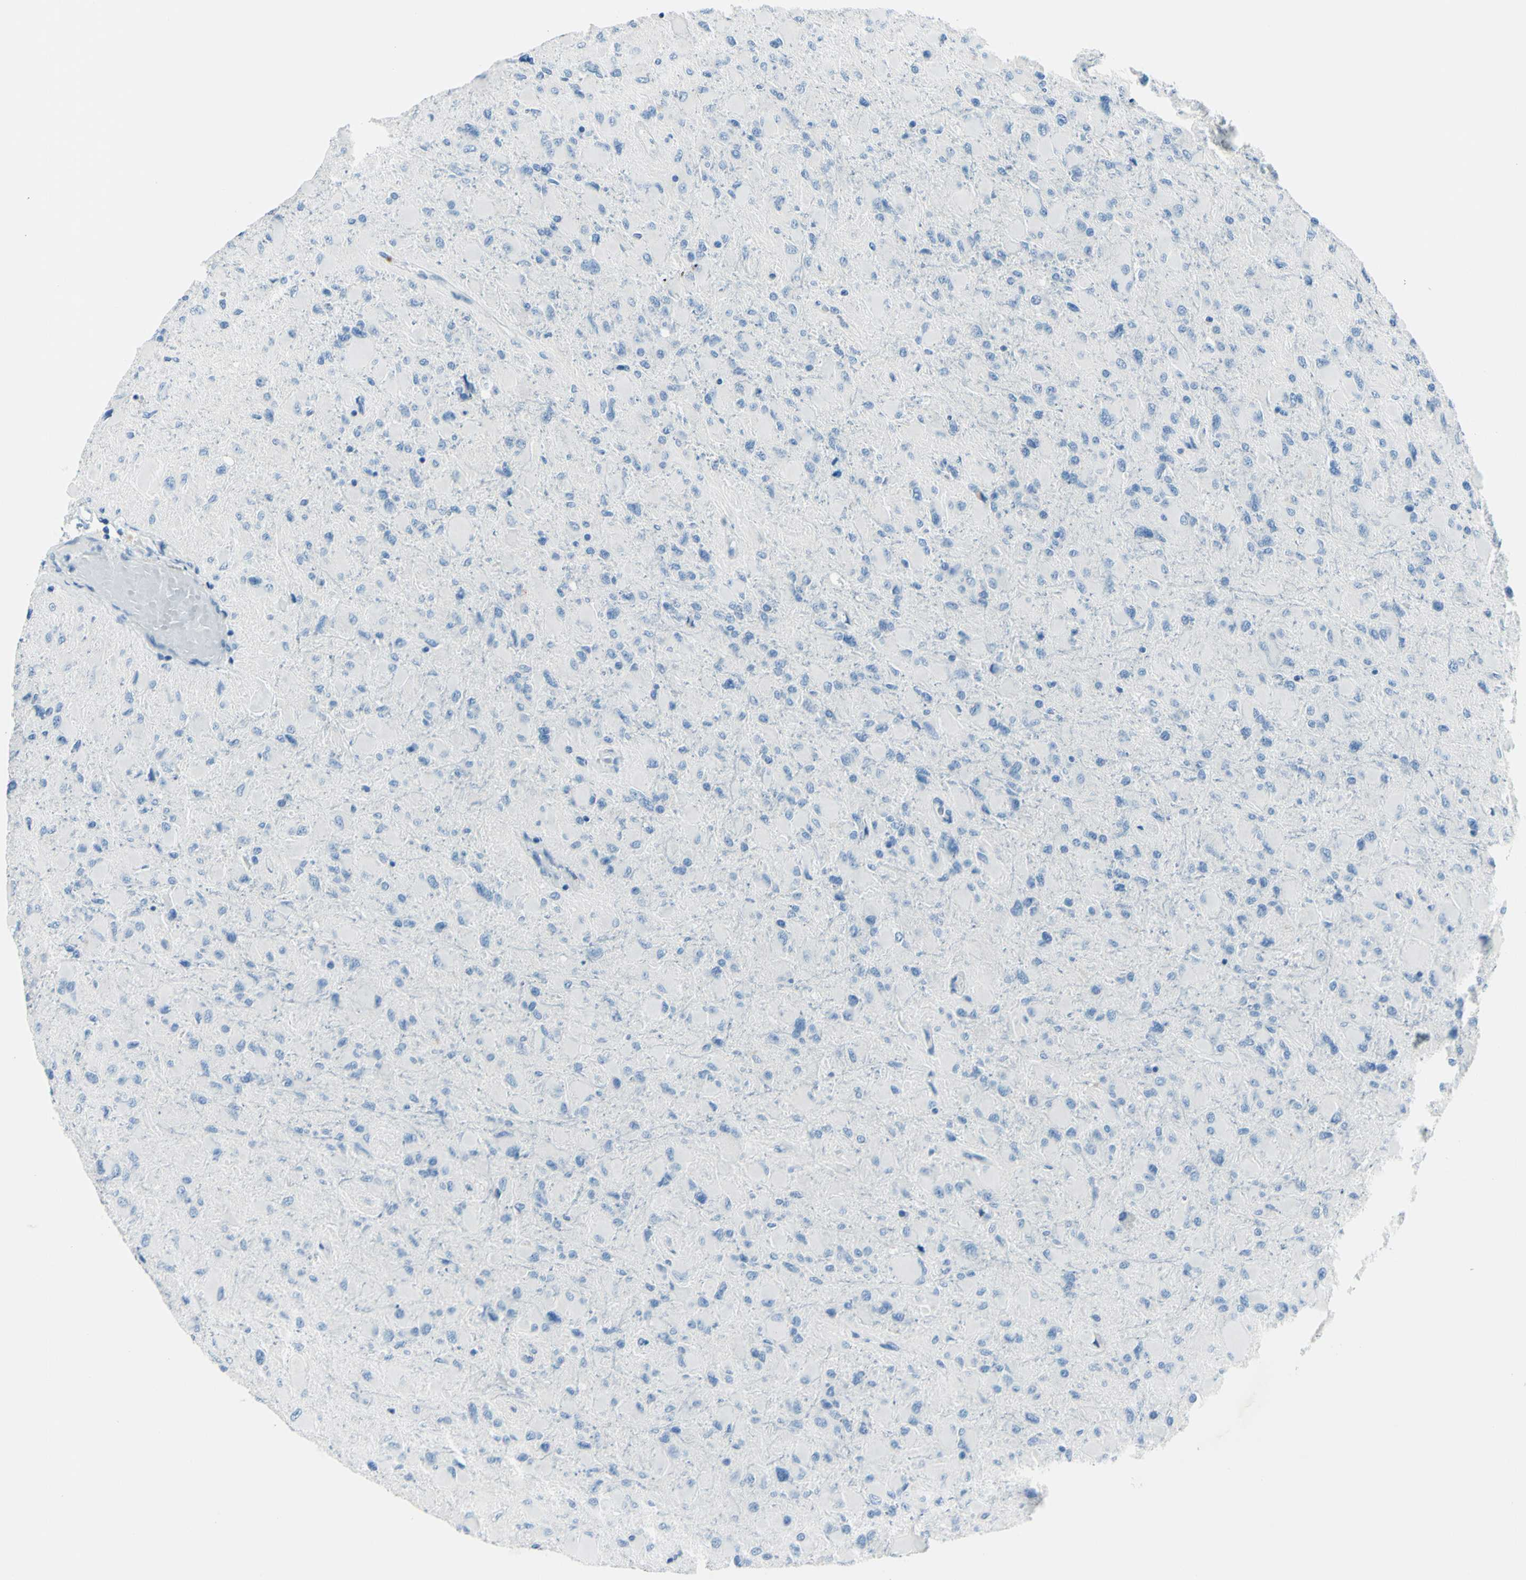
{"staining": {"intensity": "negative", "quantity": "none", "location": "none"}, "tissue": "glioma", "cell_type": "Tumor cells", "image_type": "cancer", "snomed": [{"axis": "morphology", "description": "Glioma, malignant, High grade"}, {"axis": "topography", "description": "Cerebral cortex"}], "caption": "Immunohistochemical staining of malignant glioma (high-grade) exhibits no significant staining in tumor cells. (Stains: DAB (3,3'-diaminobenzidine) immunohistochemistry with hematoxylin counter stain, Microscopy: brightfield microscopy at high magnification).", "gene": "CDH15", "patient": {"sex": "female", "age": 36}}